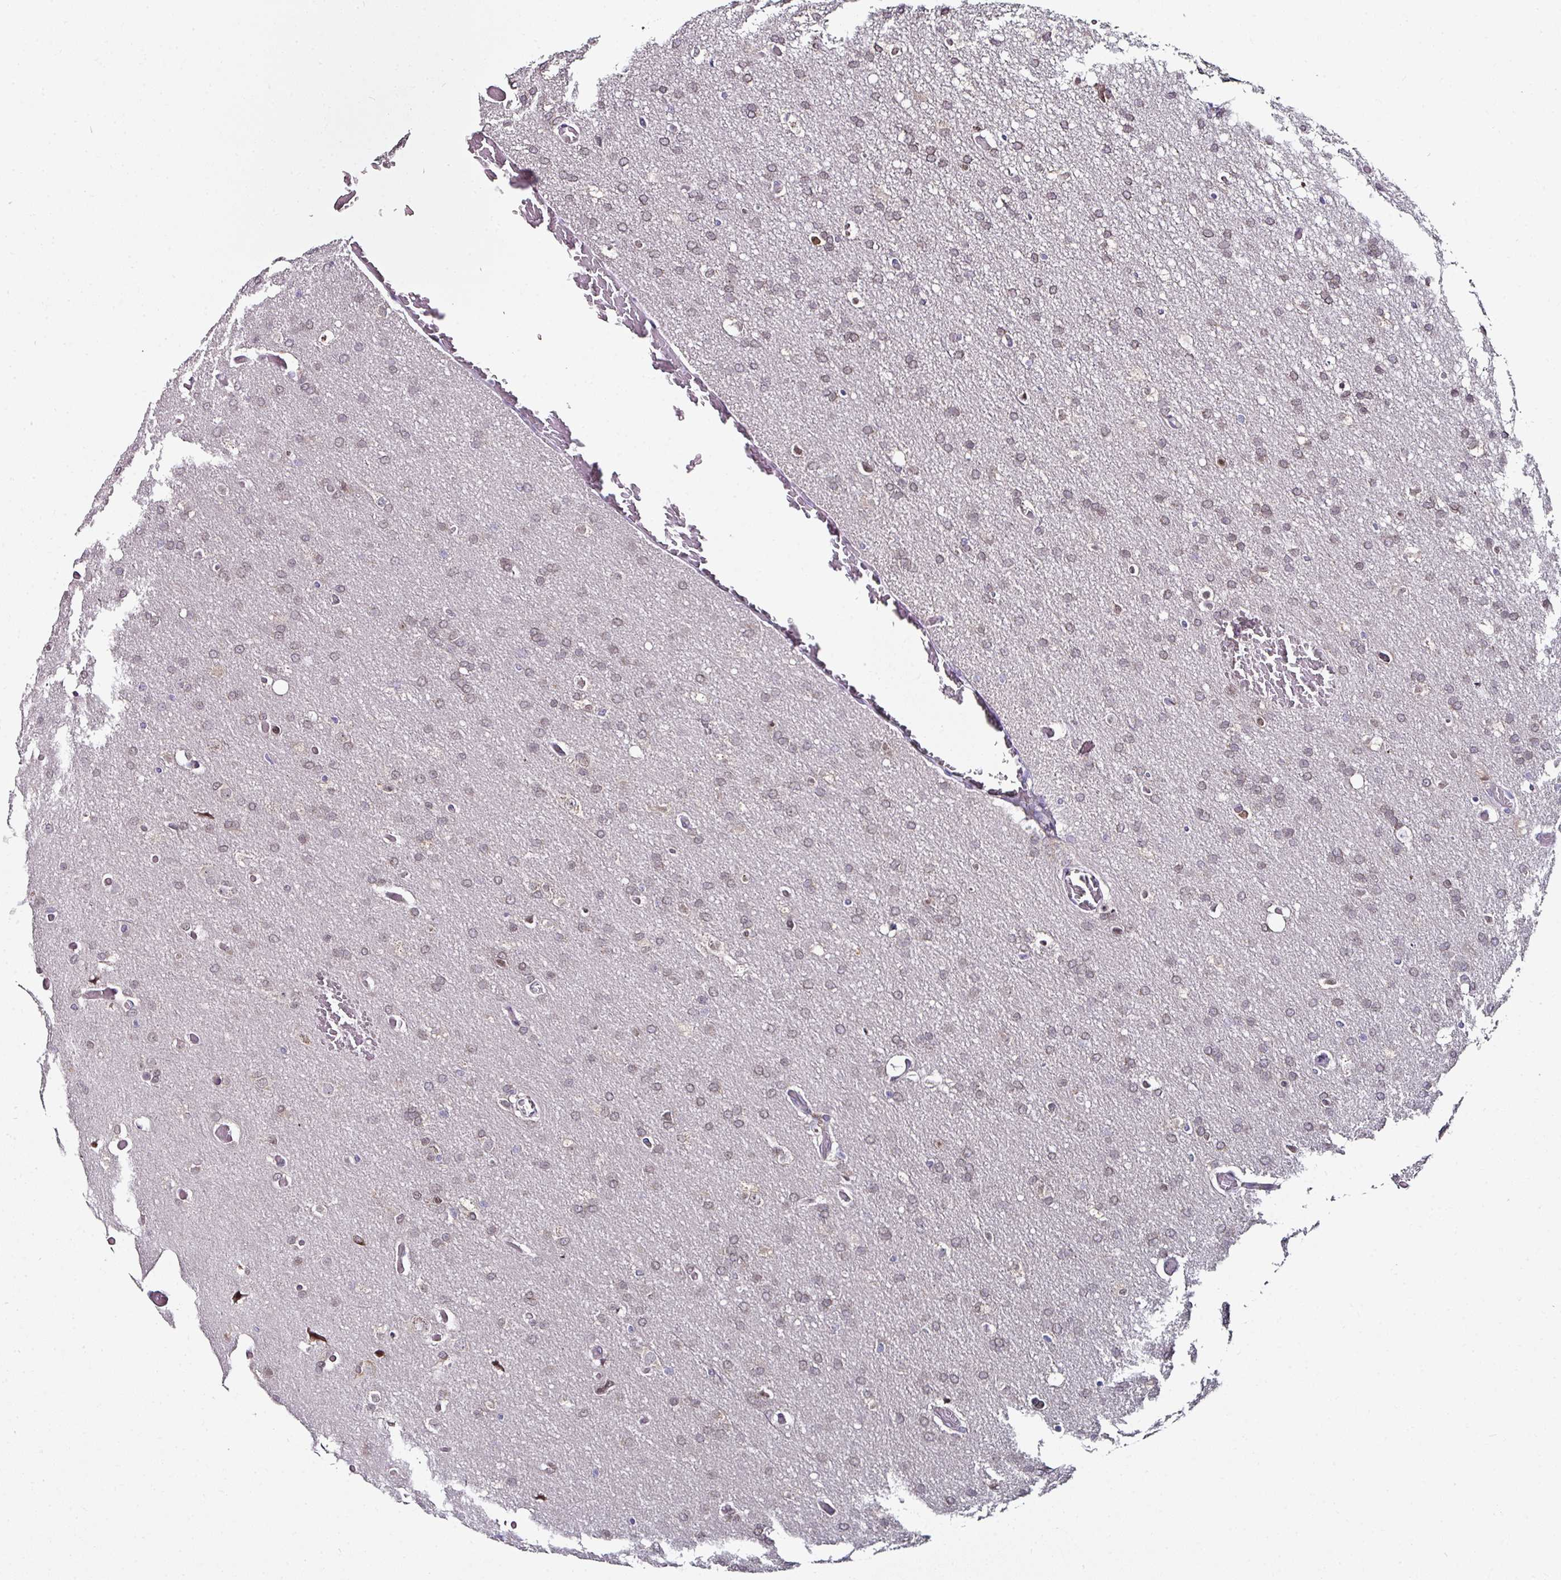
{"staining": {"intensity": "weak", "quantity": "25%-75%", "location": "nuclear"}, "tissue": "glioma", "cell_type": "Tumor cells", "image_type": "cancer", "snomed": [{"axis": "morphology", "description": "Glioma, malignant, High grade"}, {"axis": "topography", "description": "Cerebral cortex"}], "caption": "The immunohistochemical stain shows weak nuclear expression in tumor cells of glioma tissue.", "gene": "APOLD1", "patient": {"sex": "female", "age": 36}}